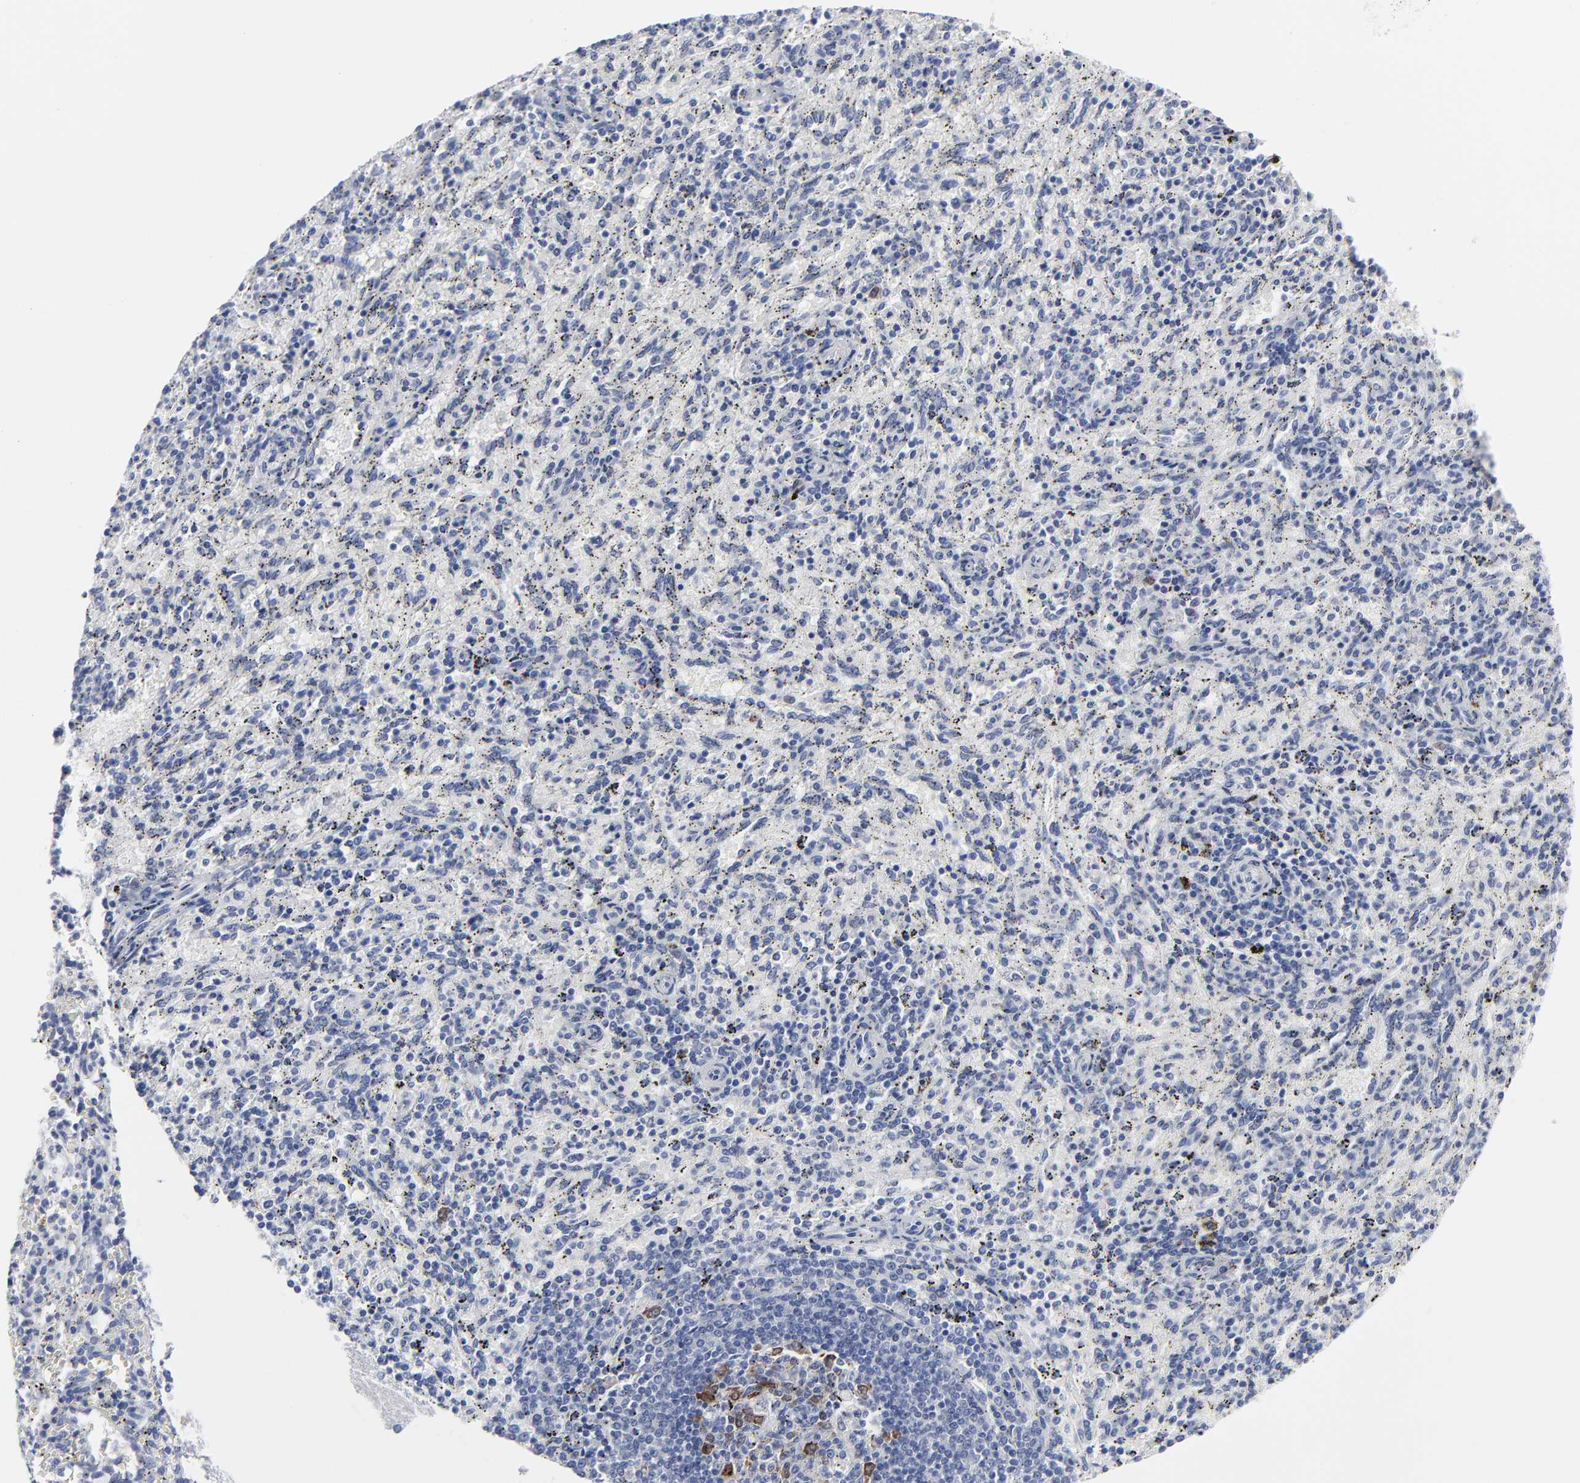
{"staining": {"intensity": "strong", "quantity": "<25%", "location": "cytoplasmic/membranous,nuclear"}, "tissue": "spleen", "cell_type": "Cells in red pulp", "image_type": "normal", "snomed": [{"axis": "morphology", "description": "Normal tissue, NOS"}, {"axis": "topography", "description": "Spleen"}], "caption": "Immunohistochemistry (IHC) histopathology image of normal spleen: spleen stained using immunohistochemistry (IHC) demonstrates medium levels of strong protein expression localized specifically in the cytoplasmic/membranous,nuclear of cells in red pulp, appearing as a cytoplasmic/membranous,nuclear brown color.", "gene": "CDK1", "patient": {"sex": "female", "age": 10}}